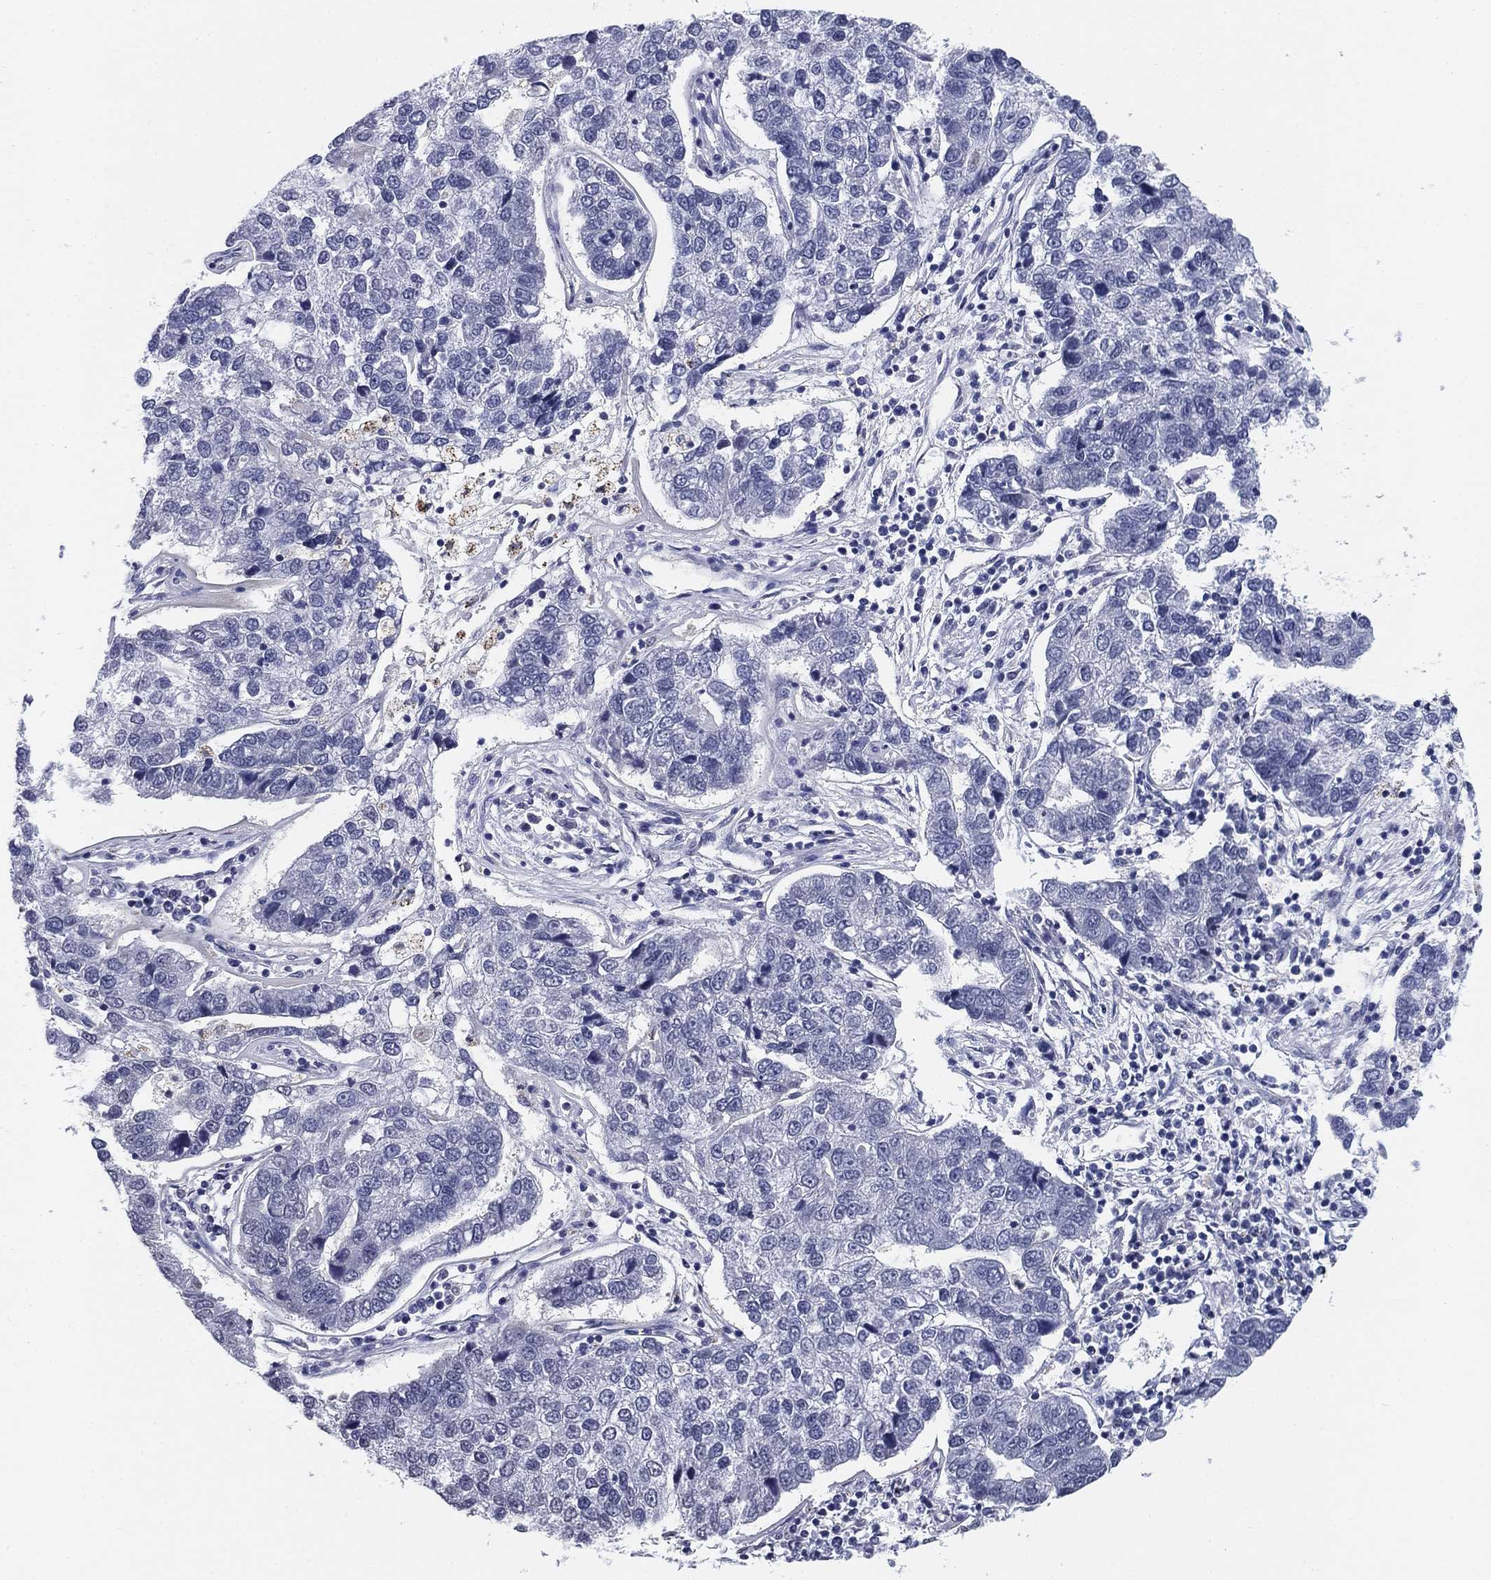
{"staining": {"intensity": "negative", "quantity": "none", "location": "none"}, "tissue": "pancreatic cancer", "cell_type": "Tumor cells", "image_type": "cancer", "snomed": [{"axis": "morphology", "description": "Adenocarcinoma, NOS"}, {"axis": "topography", "description": "Pancreas"}], "caption": "Immunohistochemistry histopathology image of human pancreatic adenocarcinoma stained for a protein (brown), which reveals no expression in tumor cells.", "gene": "OTUB2", "patient": {"sex": "female", "age": 61}}